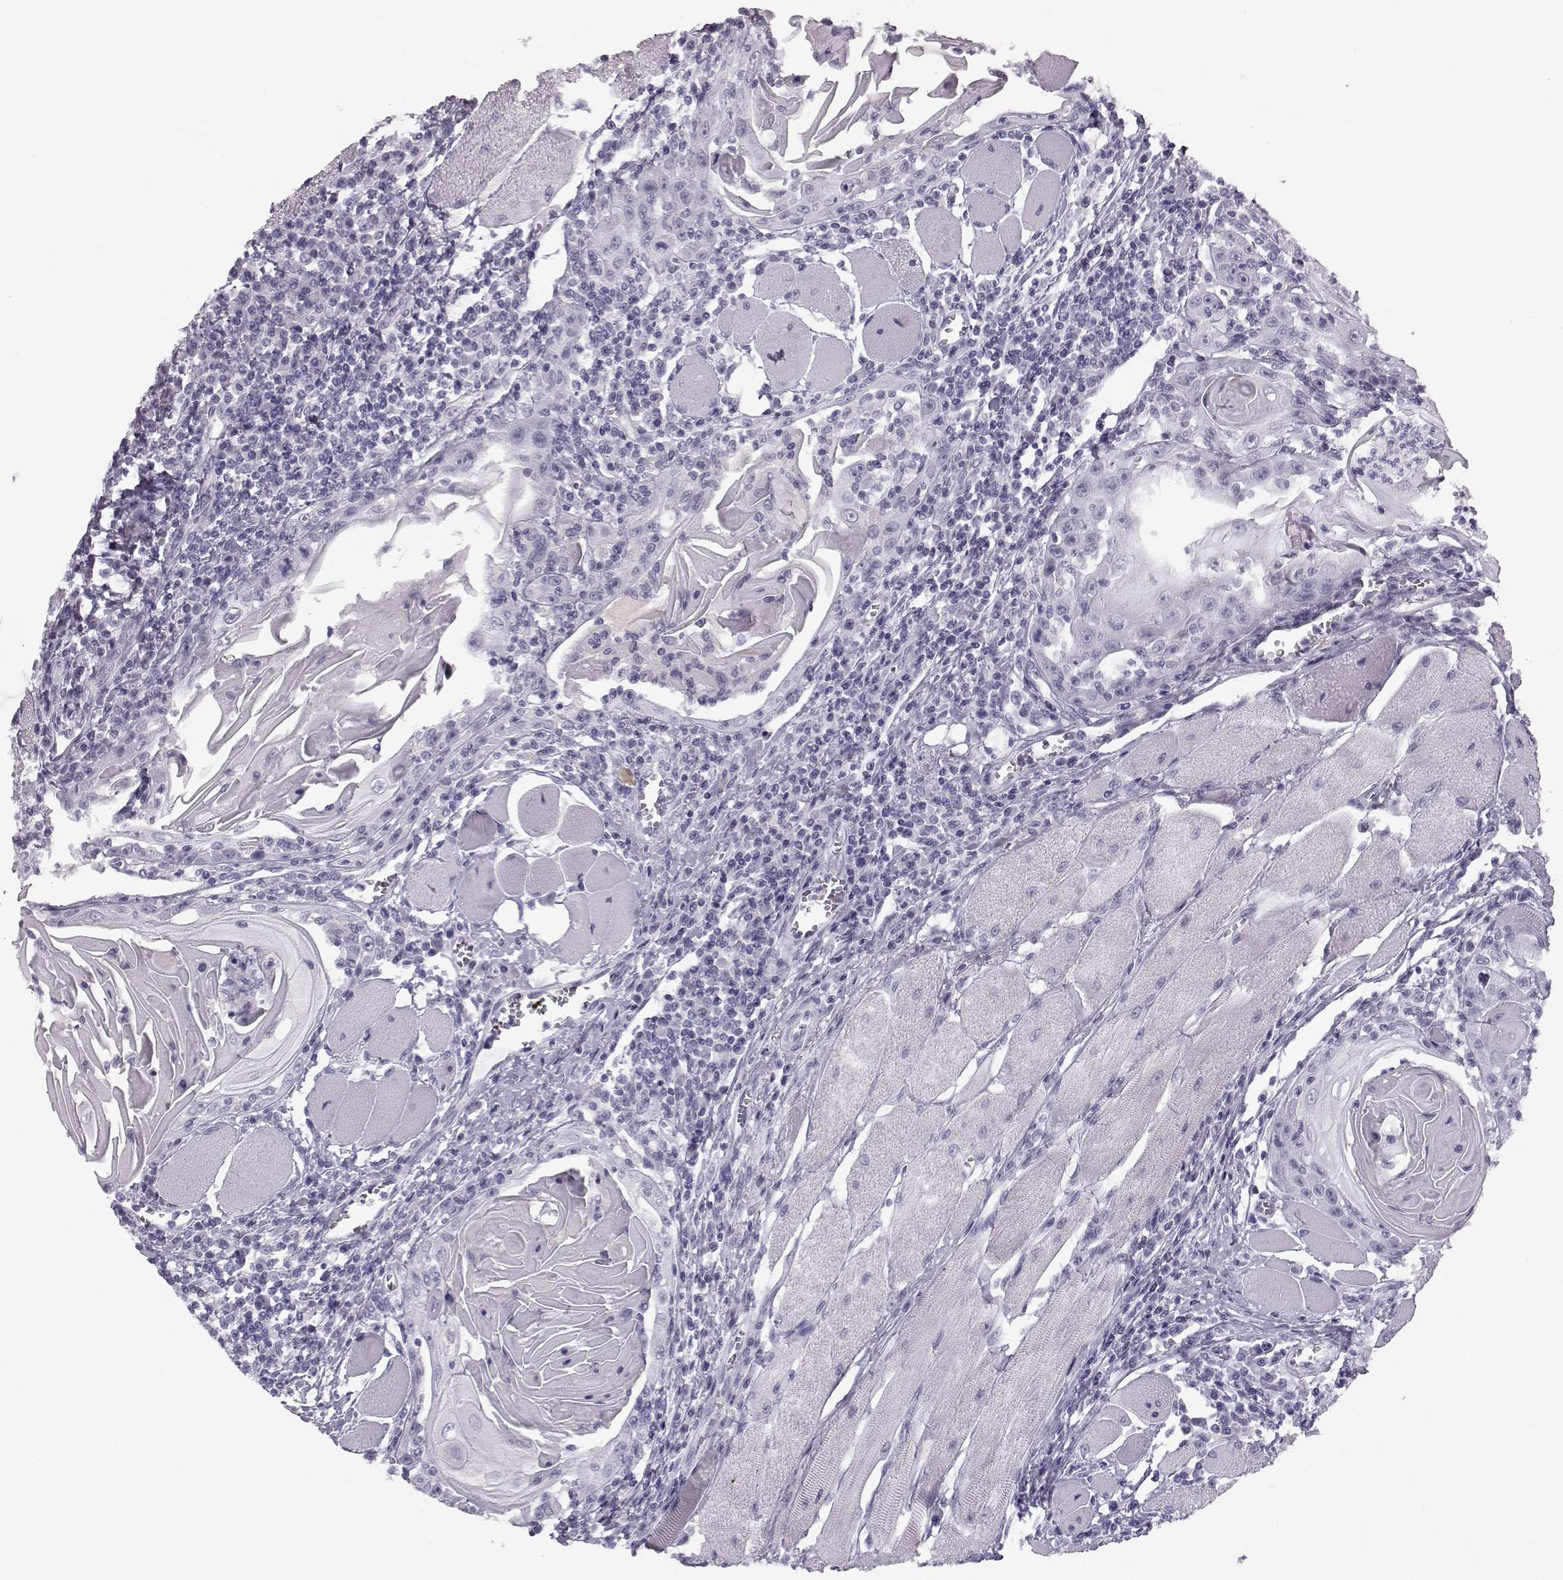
{"staining": {"intensity": "negative", "quantity": "none", "location": "none"}, "tissue": "head and neck cancer", "cell_type": "Tumor cells", "image_type": "cancer", "snomed": [{"axis": "morphology", "description": "Normal tissue, NOS"}, {"axis": "morphology", "description": "Squamous cell carcinoma, NOS"}, {"axis": "topography", "description": "Oral tissue"}, {"axis": "topography", "description": "Head-Neck"}], "caption": "An immunohistochemistry (IHC) micrograph of head and neck cancer is shown. There is no staining in tumor cells of head and neck cancer. The staining was performed using DAB to visualize the protein expression in brown, while the nuclei were stained in blue with hematoxylin (Magnification: 20x).", "gene": "BFSP2", "patient": {"sex": "male", "age": 52}}